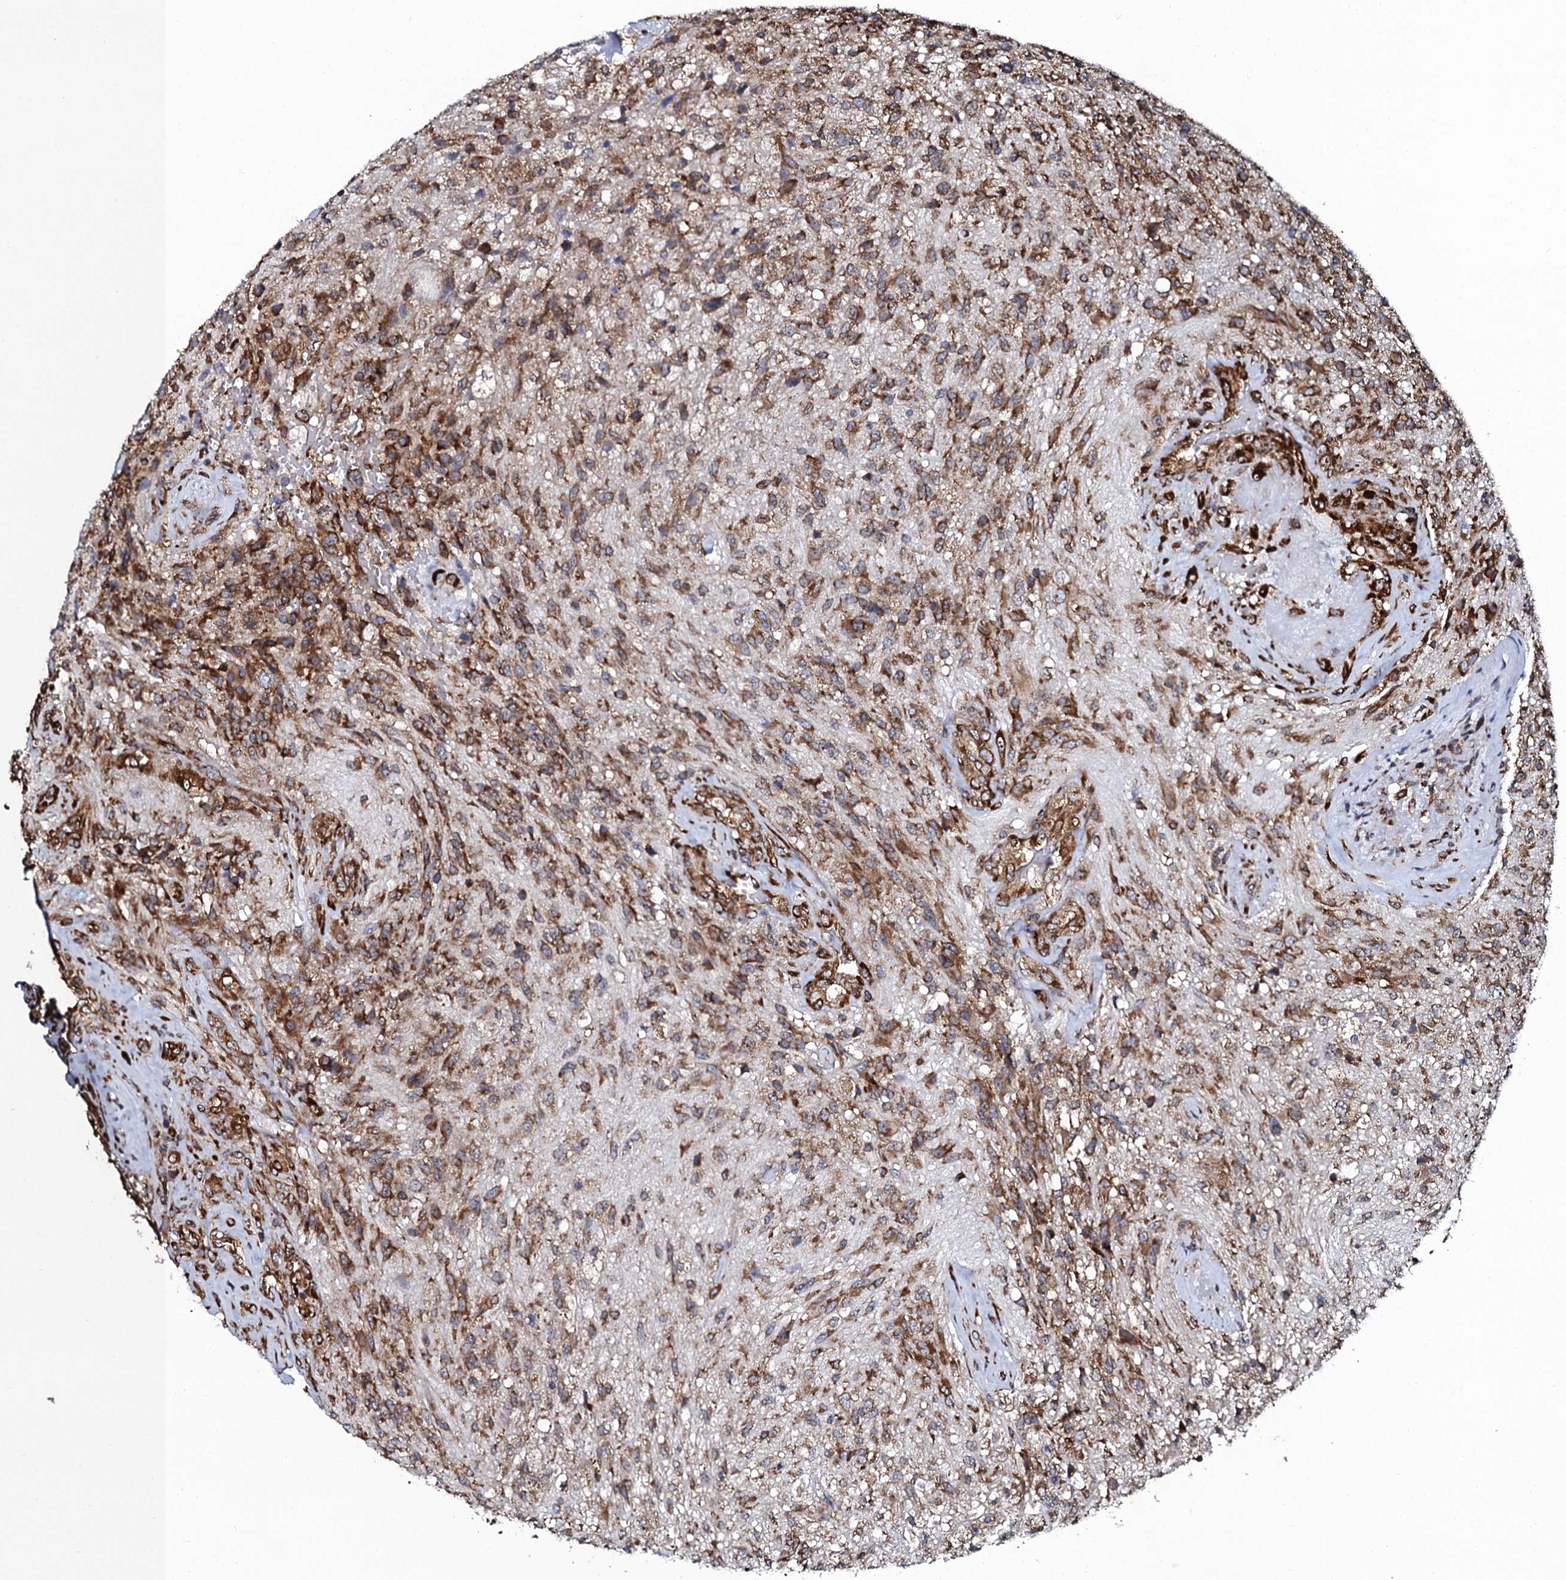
{"staining": {"intensity": "moderate", "quantity": ">75%", "location": "cytoplasmic/membranous"}, "tissue": "glioma", "cell_type": "Tumor cells", "image_type": "cancer", "snomed": [{"axis": "morphology", "description": "Glioma, malignant, High grade"}, {"axis": "topography", "description": "Brain"}], "caption": "An image showing moderate cytoplasmic/membranous staining in about >75% of tumor cells in malignant glioma (high-grade), as visualized by brown immunohistochemical staining.", "gene": "SPTY2D1", "patient": {"sex": "male", "age": 56}}